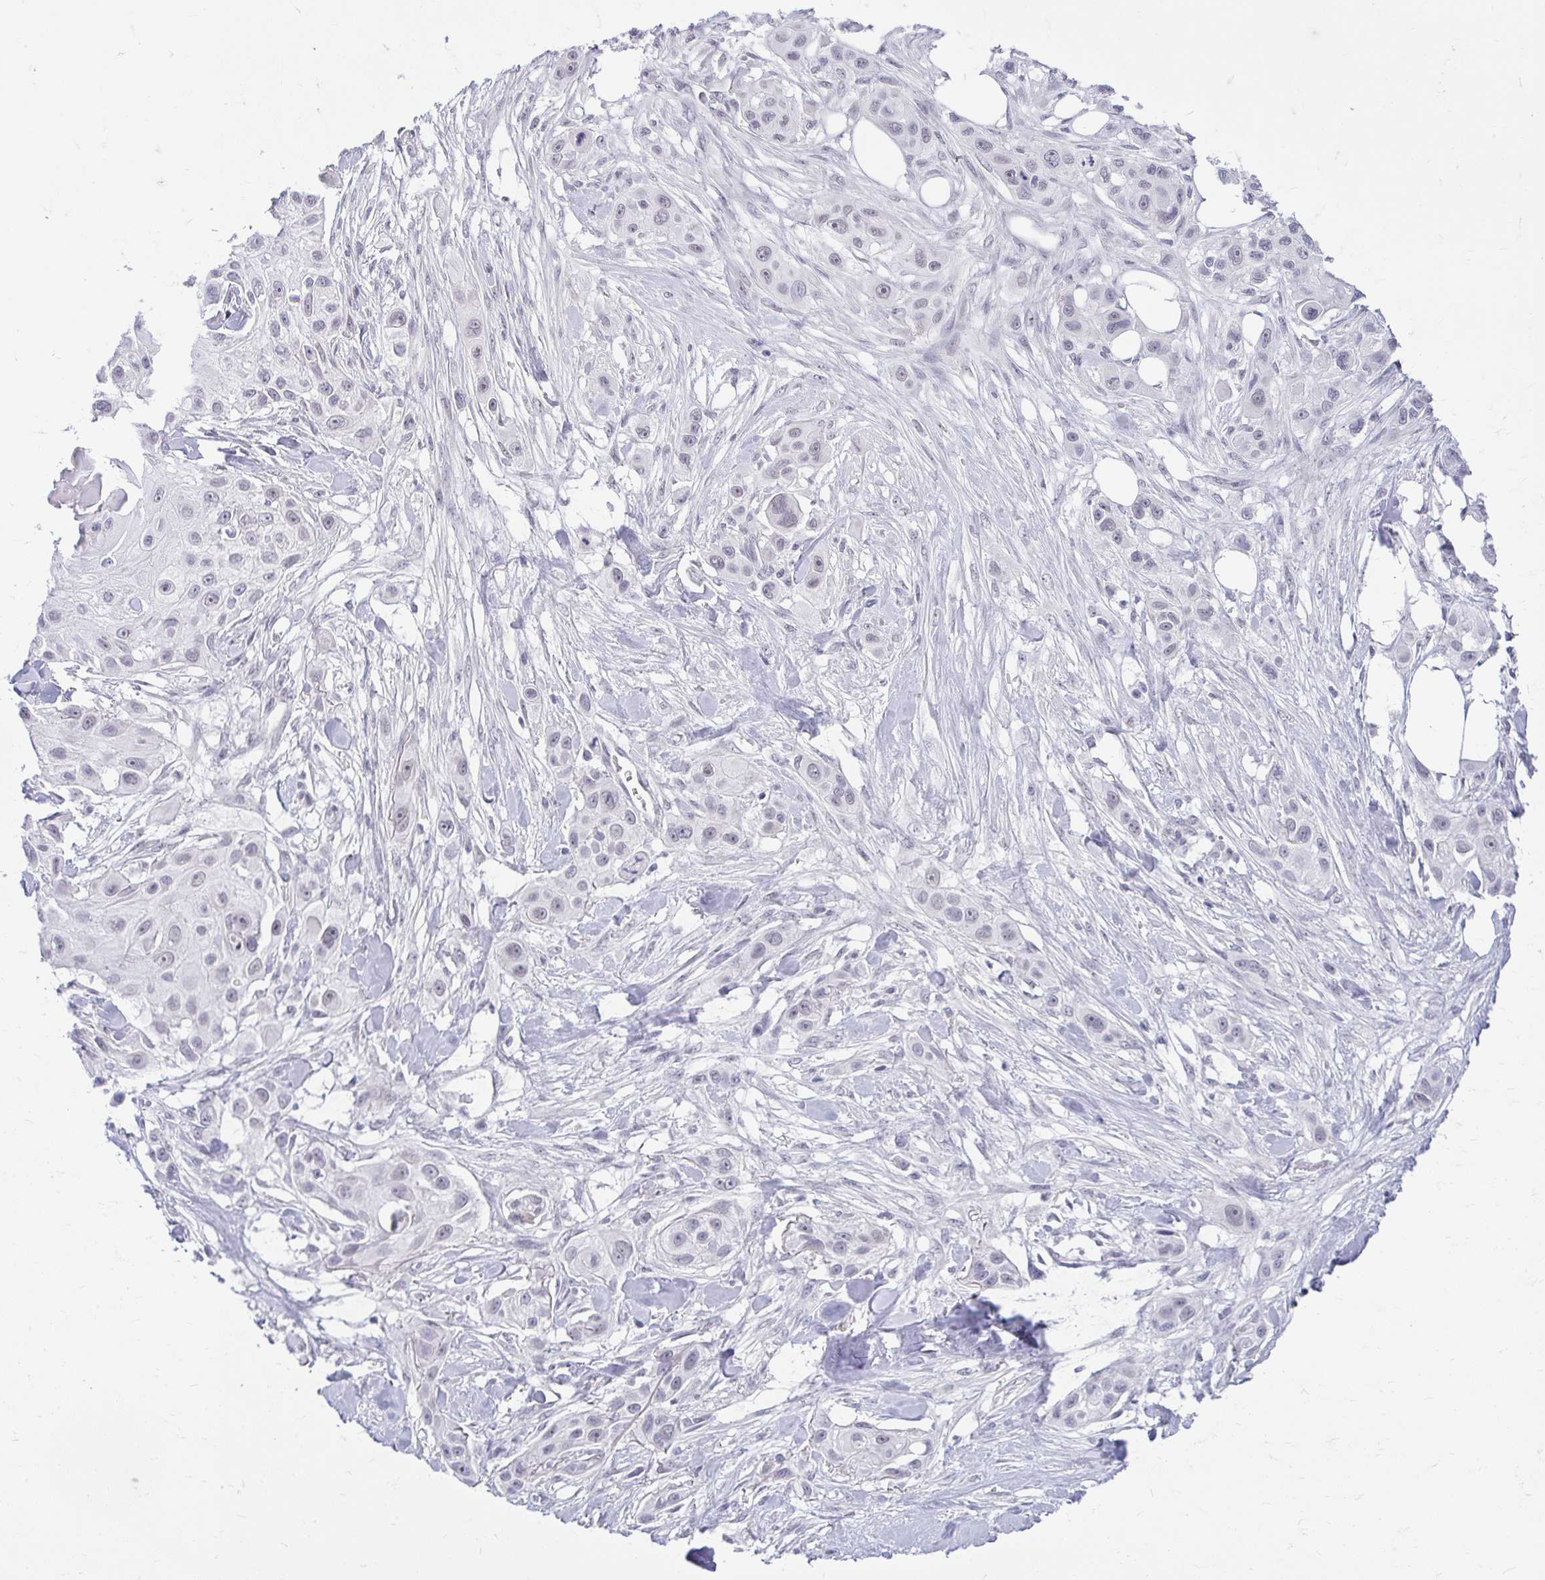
{"staining": {"intensity": "negative", "quantity": "none", "location": "none"}, "tissue": "skin cancer", "cell_type": "Tumor cells", "image_type": "cancer", "snomed": [{"axis": "morphology", "description": "Squamous cell carcinoma, NOS"}, {"axis": "topography", "description": "Skin"}], "caption": "Tumor cells are negative for protein expression in human skin cancer.", "gene": "TEX33", "patient": {"sex": "male", "age": 63}}